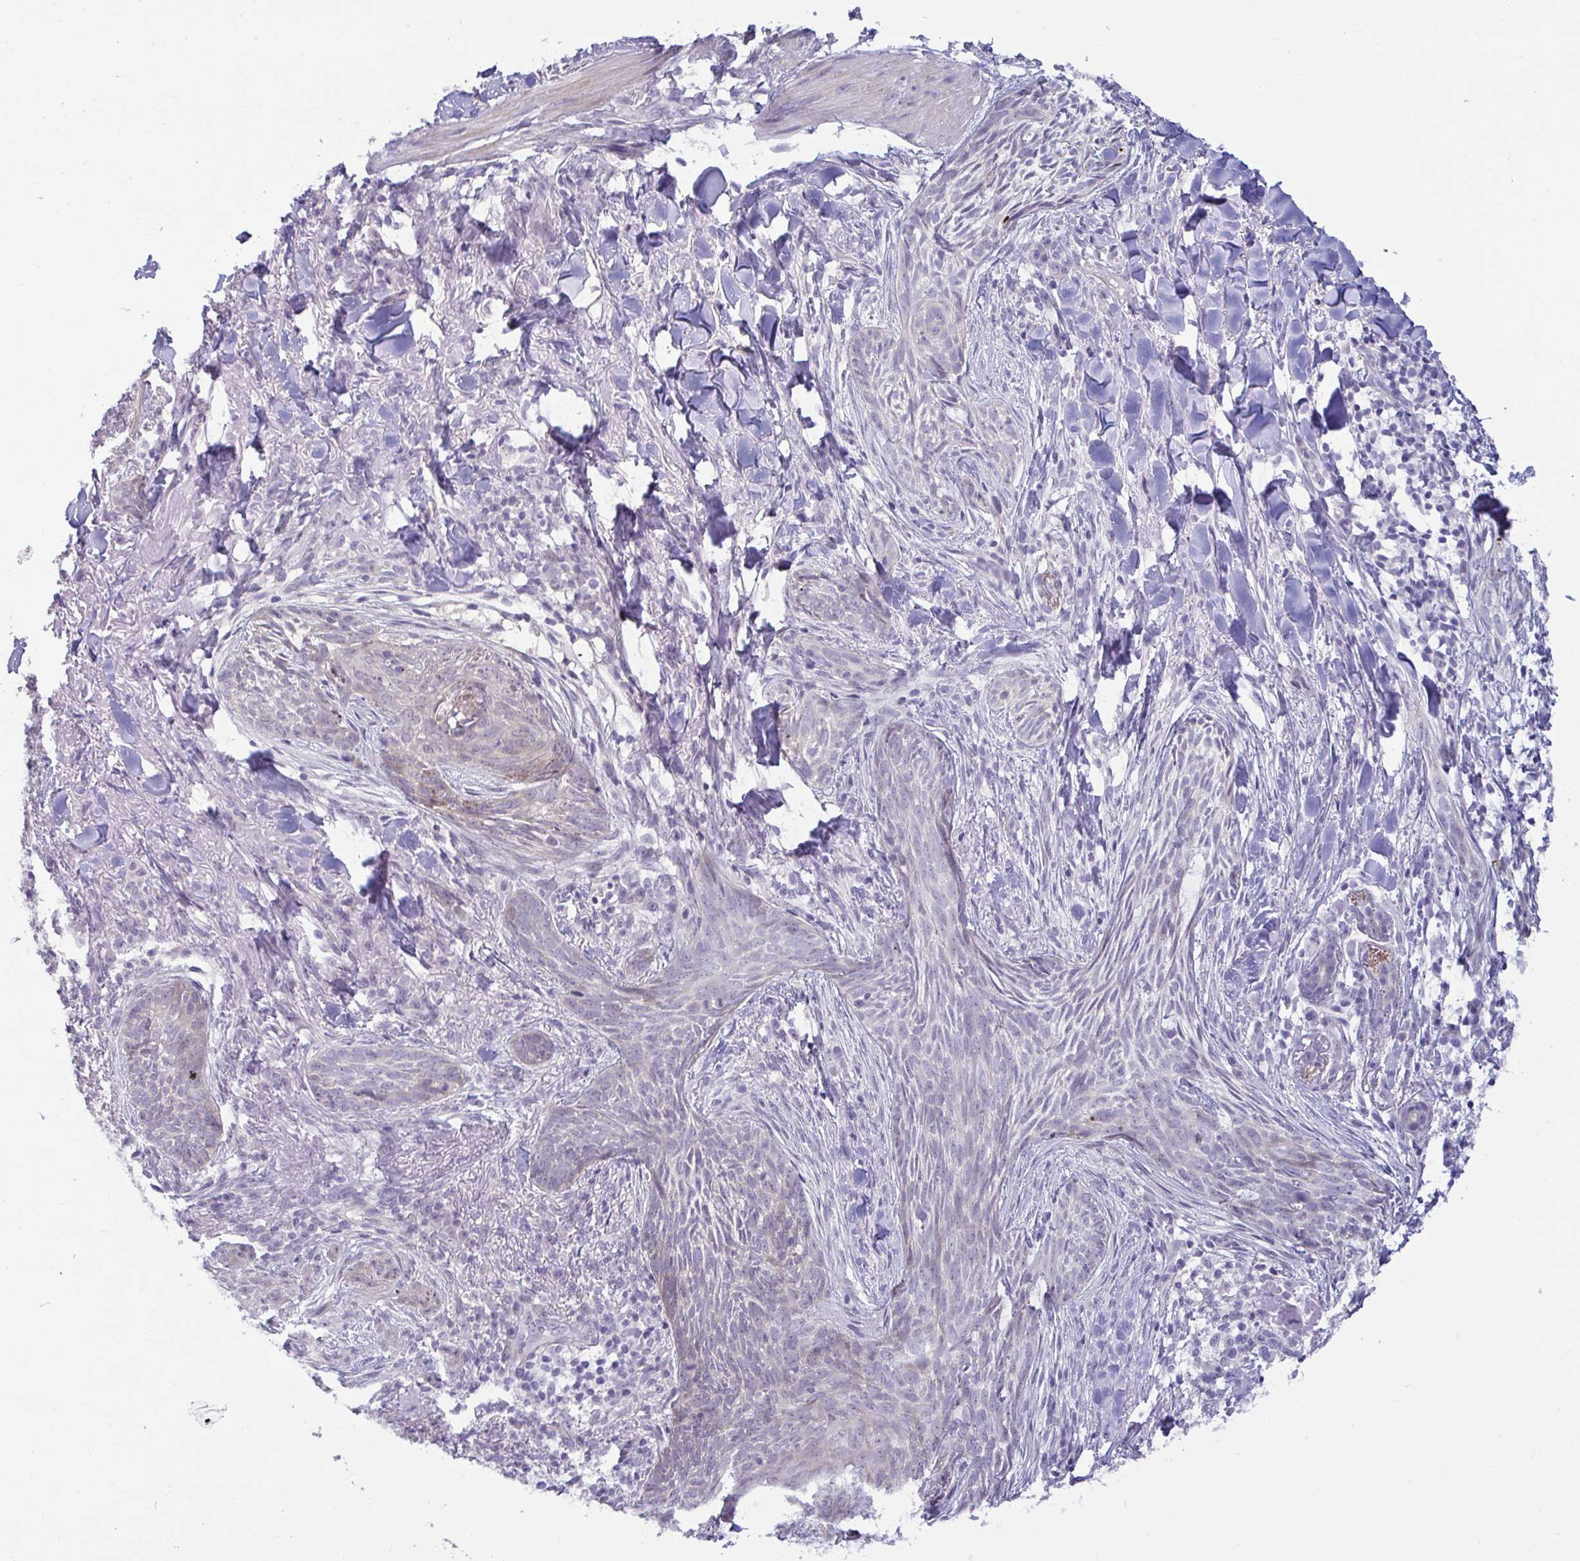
{"staining": {"intensity": "negative", "quantity": "none", "location": "none"}, "tissue": "skin cancer", "cell_type": "Tumor cells", "image_type": "cancer", "snomed": [{"axis": "morphology", "description": "Basal cell carcinoma"}, {"axis": "topography", "description": "Skin"}], "caption": "DAB (3,3'-diaminobenzidine) immunohistochemical staining of human skin basal cell carcinoma demonstrates no significant expression in tumor cells.", "gene": "GSTM1", "patient": {"sex": "female", "age": 93}}